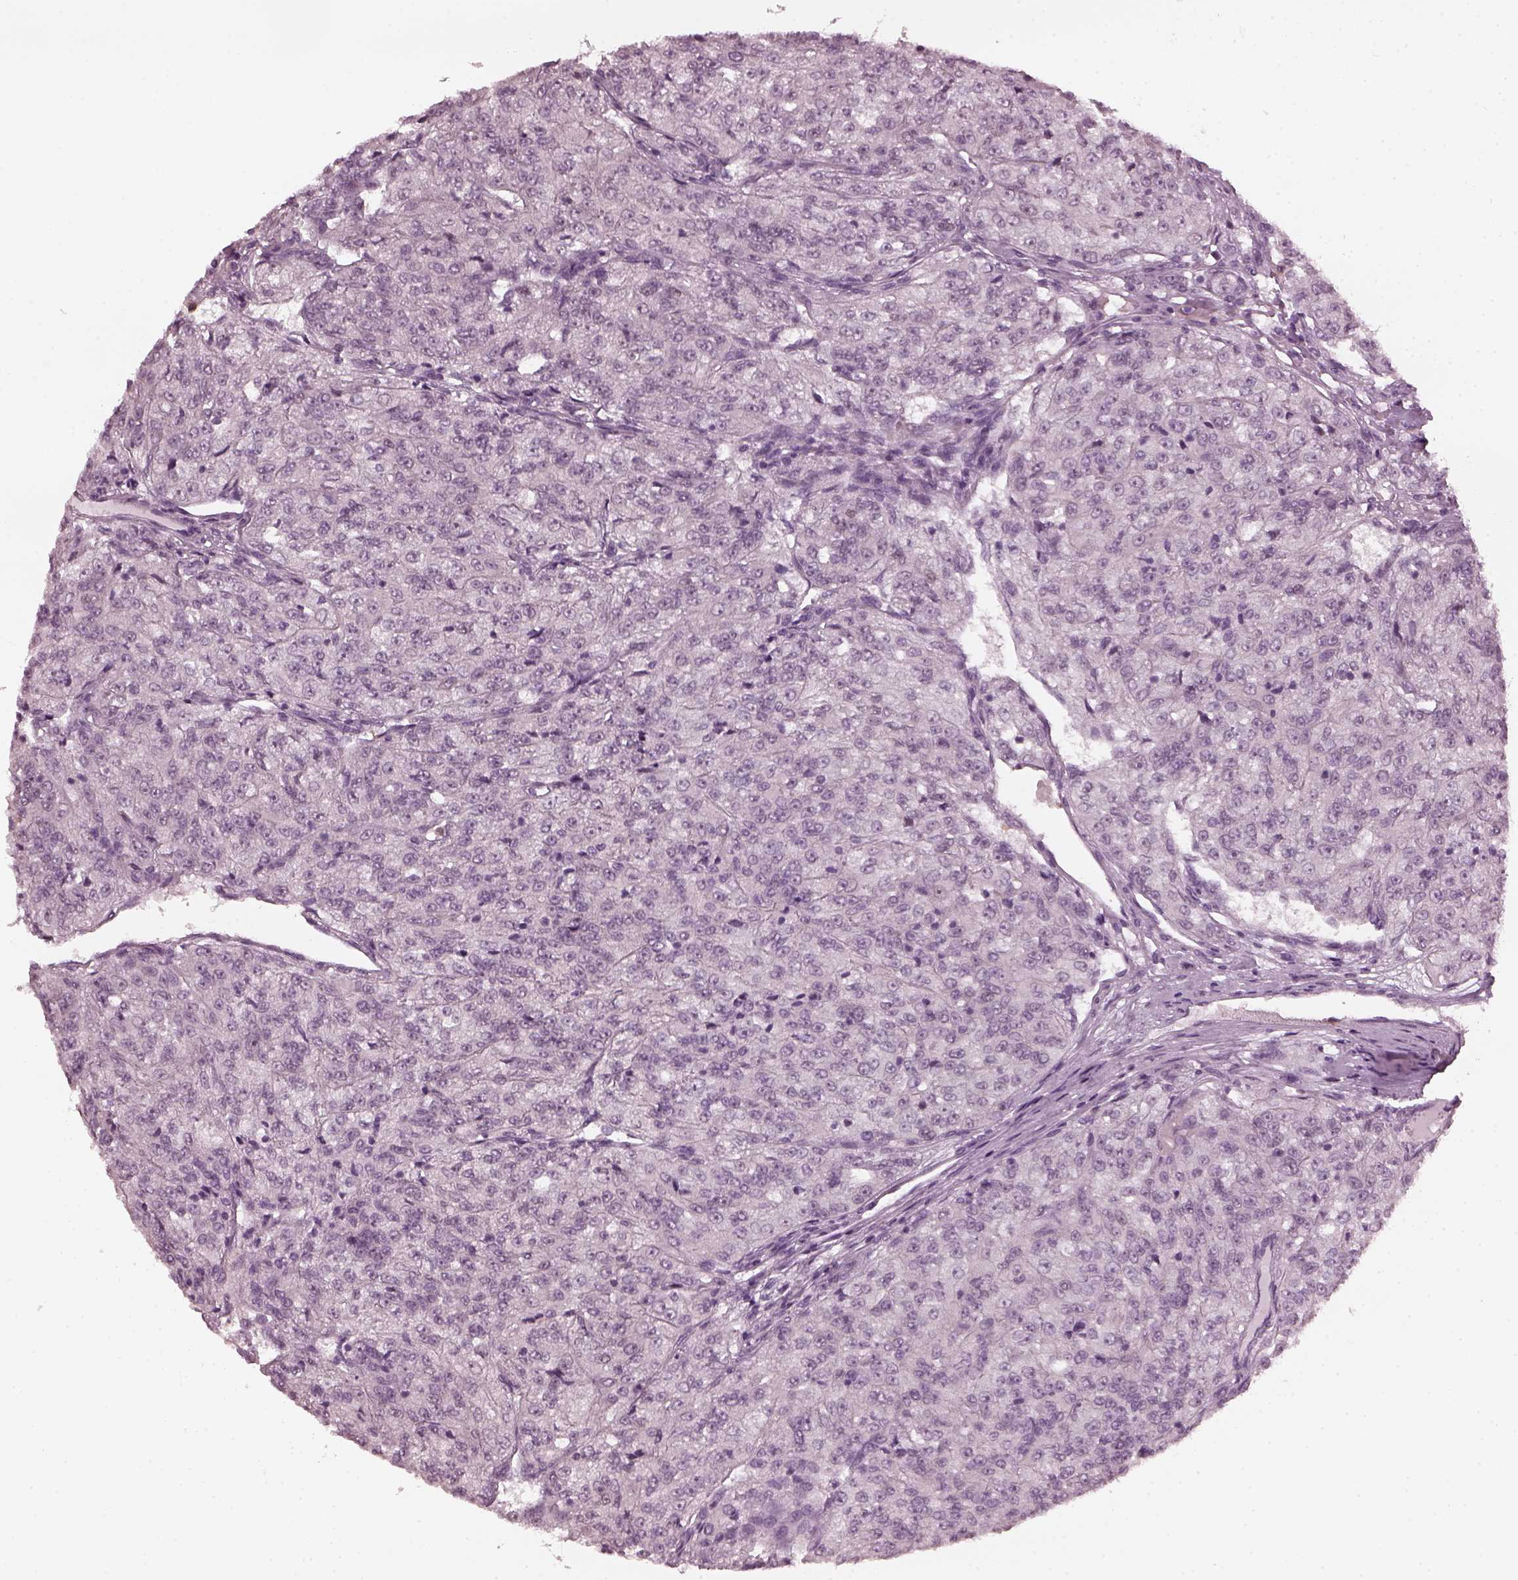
{"staining": {"intensity": "negative", "quantity": "none", "location": "none"}, "tissue": "renal cancer", "cell_type": "Tumor cells", "image_type": "cancer", "snomed": [{"axis": "morphology", "description": "Adenocarcinoma, NOS"}, {"axis": "topography", "description": "Kidney"}], "caption": "Immunohistochemistry (IHC) of human adenocarcinoma (renal) displays no expression in tumor cells.", "gene": "CCDC170", "patient": {"sex": "female", "age": 63}}